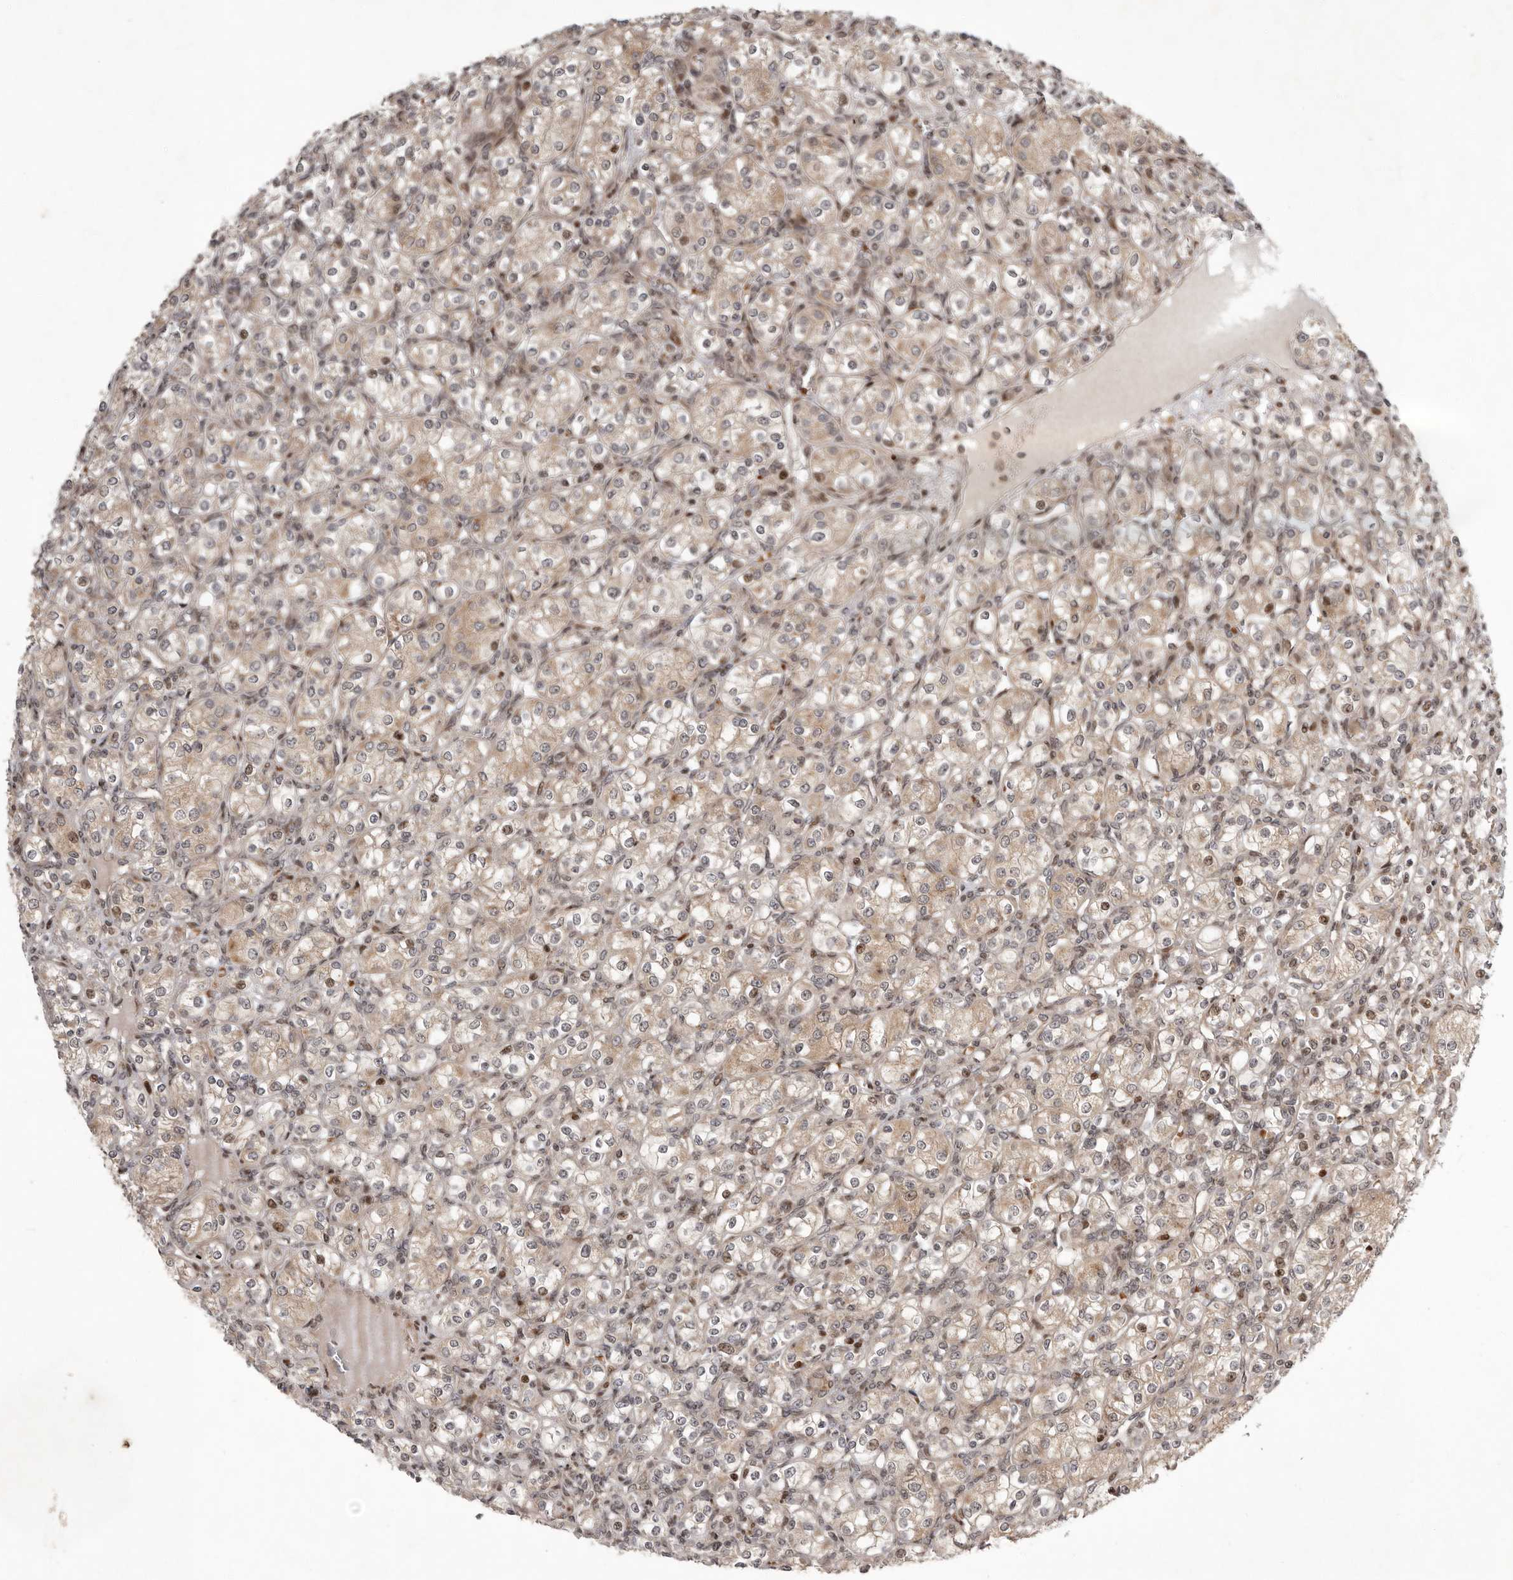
{"staining": {"intensity": "moderate", "quantity": "25%-75%", "location": "nuclear"}, "tissue": "renal cancer", "cell_type": "Tumor cells", "image_type": "cancer", "snomed": [{"axis": "morphology", "description": "Adenocarcinoma, NOS"}, {"axis": "topography", "description": "Kidney"}], "caption": "Brown immunohistochemical staining in renal cancer exhibits moderate nuclear expression in approximately 25%-75% of tumor cells.", "gene": "RABIF", "patient": {"sex": "male", "age": 77}}